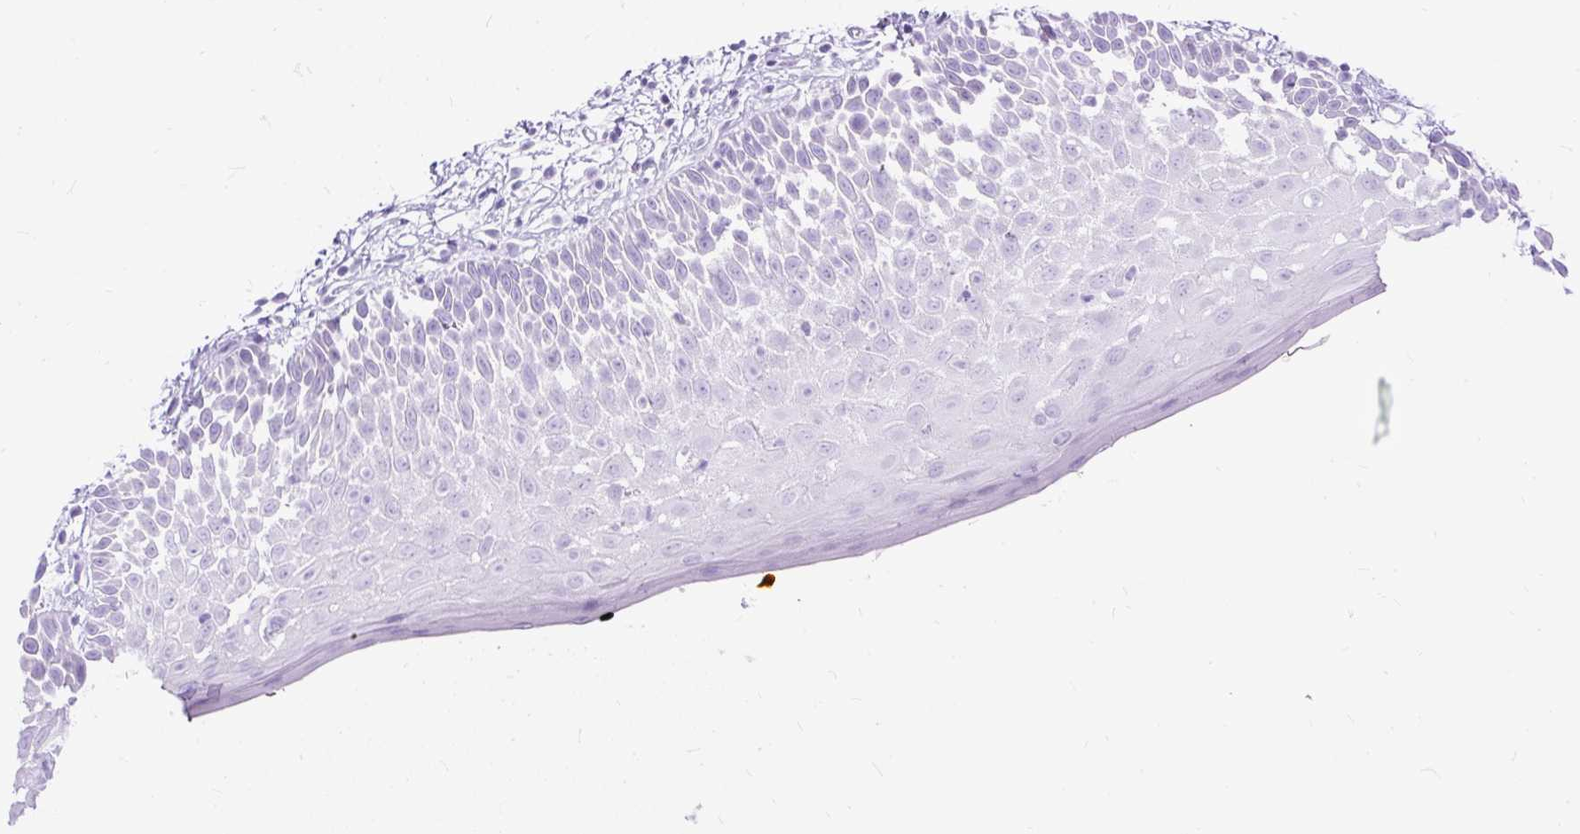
{"staining": {"intensity": "negative", "quantity": "none", "location": "none"}, "tissue": "oral mucosa", "cell_type": "Squamous epithelial cells", "image_type": "normal", "snomed": [{"axis": "morphology", "description": "Normal tissue, NOS"}, {"axis": "morphology", "description": "Squamous cell carcinoma, NOS"}, {"axis": "topography", "description": "Oral tissue"}, {"axis": "topography", "description": "Tounge, NOS"}, {"axis": "topography", "description": "Head-Neck"}], "caption": "Immunohistochemistry (IHC) of normal human oral mucosa exhibits no positivity in squamous epithelial cells.", "gene": "HEY1", "patient": {"sex": "male", "age": 76}}